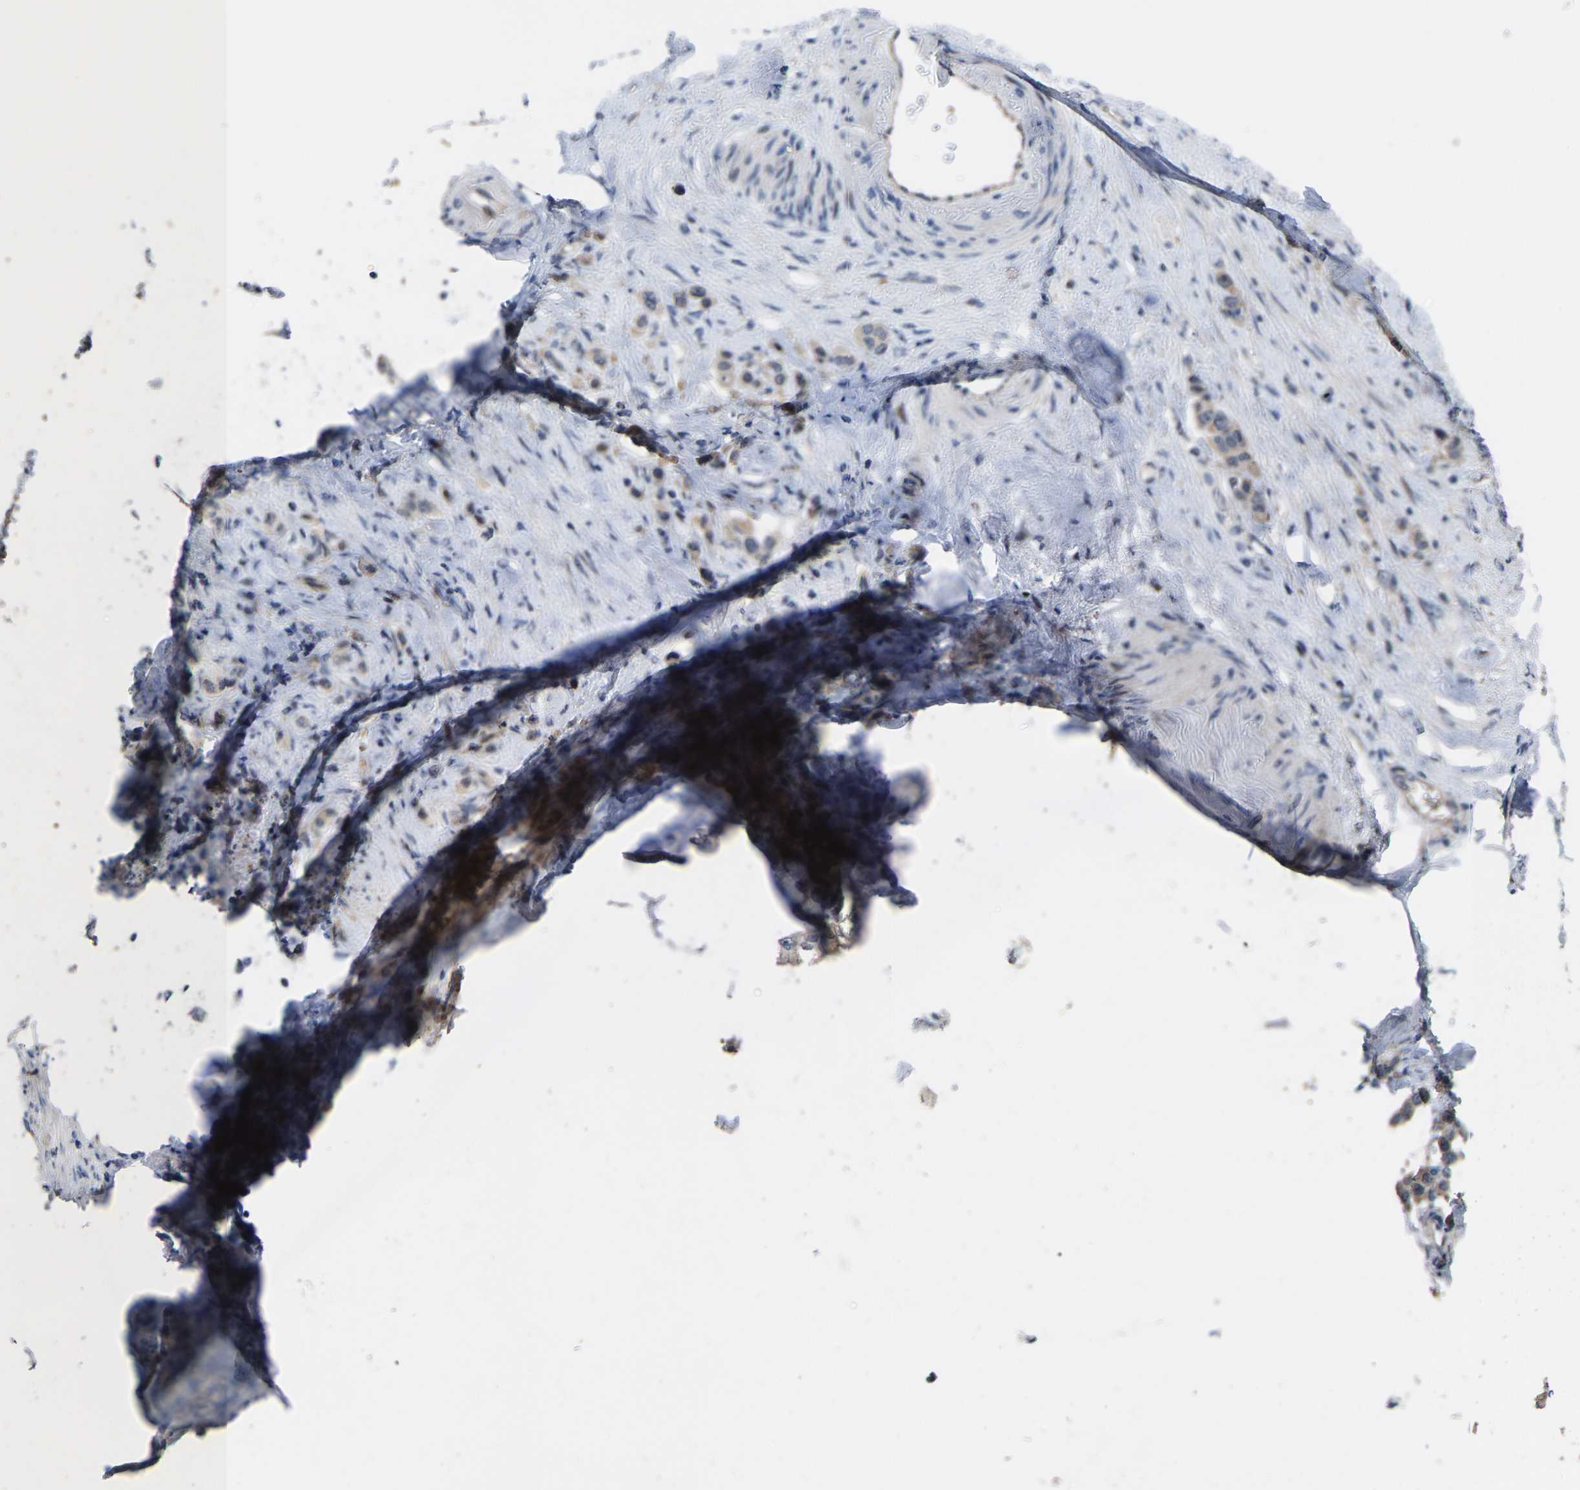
{"staining": {"intensity": "weak", "quantity": ">75%", "location": "cytoplasmic/membranous"}, "tissue": "stomach cancer", "cell_type": "Tumor cells", "image_type": "cancer", "snomed": [{"axis": "morphology", "description": "Adenocarcinoma, NOS"}, {"axis": "topography", "description": "Stomach"}], "caption": "A low amount of weak cytoplasmic/membranous staining is identified in about >75% of tumor cells in stomach adenocarcinoma tissue.", "gene": "HAUS6", "patient": {"sex": "female", "age": 65}}